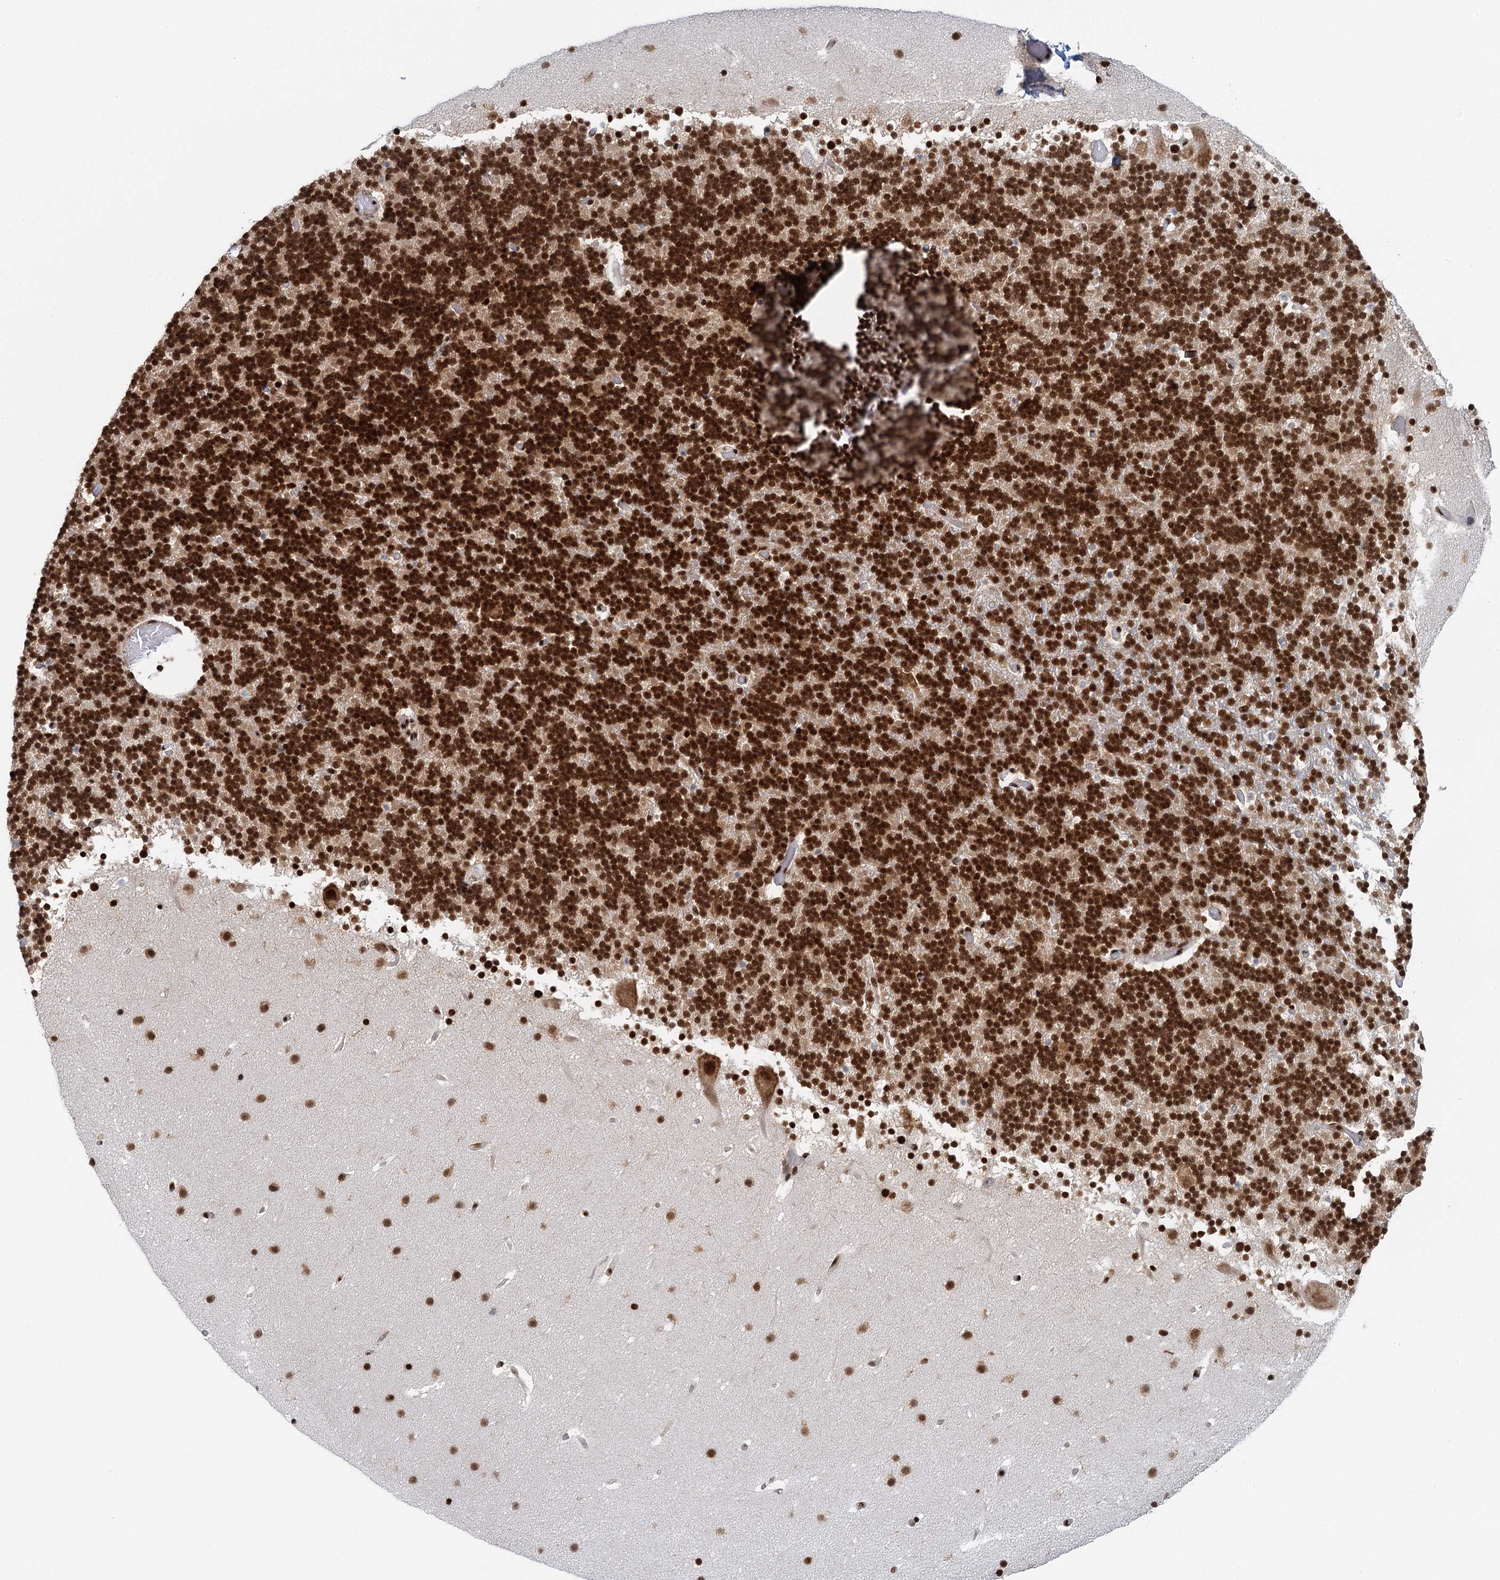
{"staining": {"intensity": "strong", "quantity": ">75%", "location": "cytoplasmic/membranous,nuclear"}, "tissue": "cerebellum", "cell_type": "Cells in granular layer", "image_type": "normal", "snomed": [{"axis": "morphology", "description": "Normal tissue, NOS"}, {"axis": "topography", "description": "Cerebellum"}], "caption": "DAB immunohistochemical staining of benign cerebellum demonstrates strong cytoplasmic/membranous,nuclear protein expression in approximately >75% of cells in granular layer. The staining was performed using DAB (3,3'-diaminobenzidine), with brown indicating positive protein expression. Nuclei are stained blue with hematoxylin.", "gene": "GPATCH11", "patient": {"sex": "male", "age": 57}}